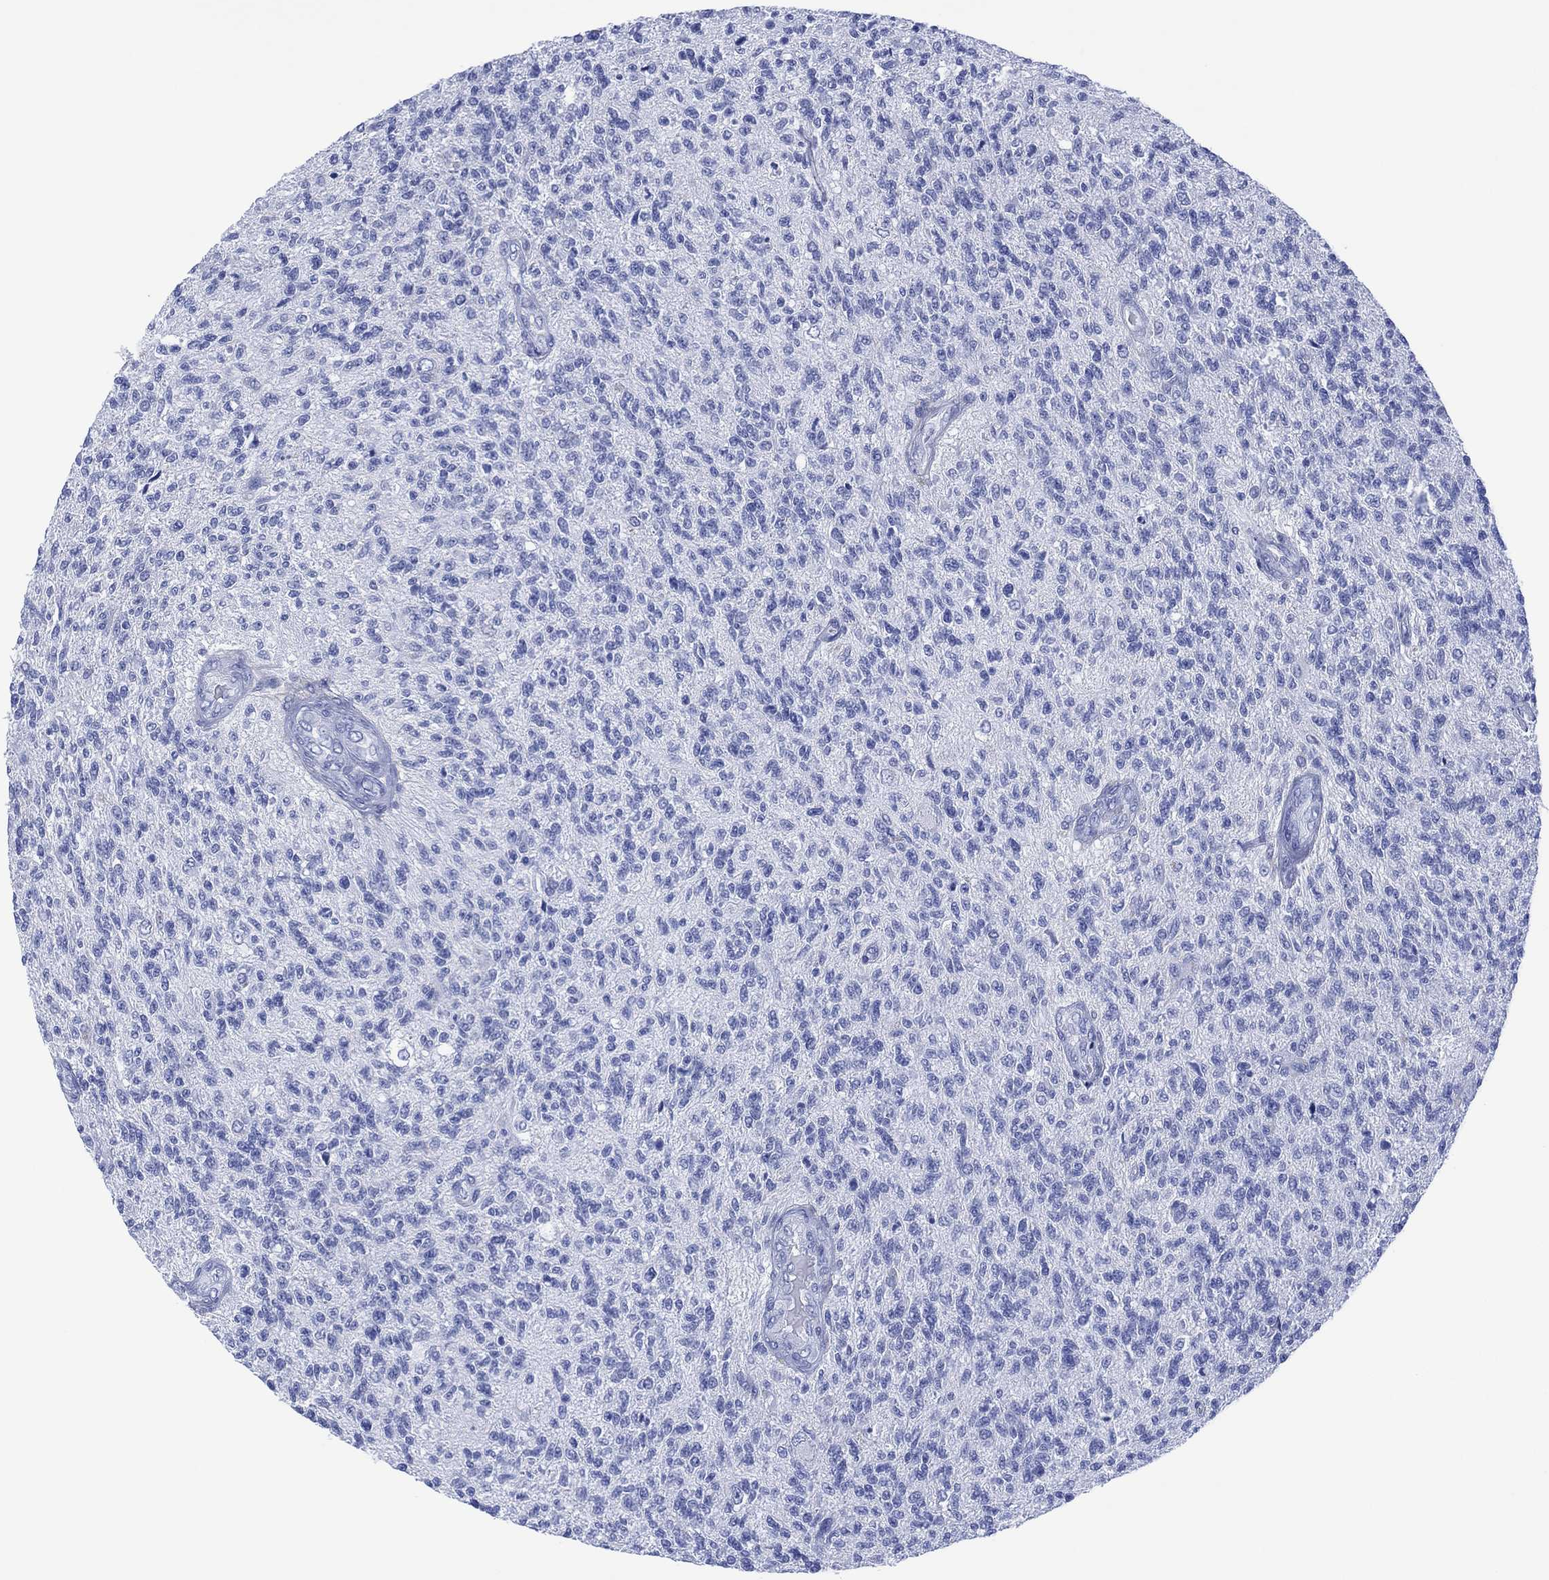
{"staining": {"intensity": "negative", "quantity": "none", "location": "none"}, "tissue": "glioma", "cell_type": "Tumor cells", "image_type": "cancer", "snomed": [{"axis": "morphology", "description": "Glioma, malignant, High grade"}, {"axis": "topography", "description": "Brain"}], "caption": "Immunohistochemical staining of glioma reveals no significant expression in tumor cells.", "gene": "DPP4", "patient": {"sex": "male", "age": 56}}